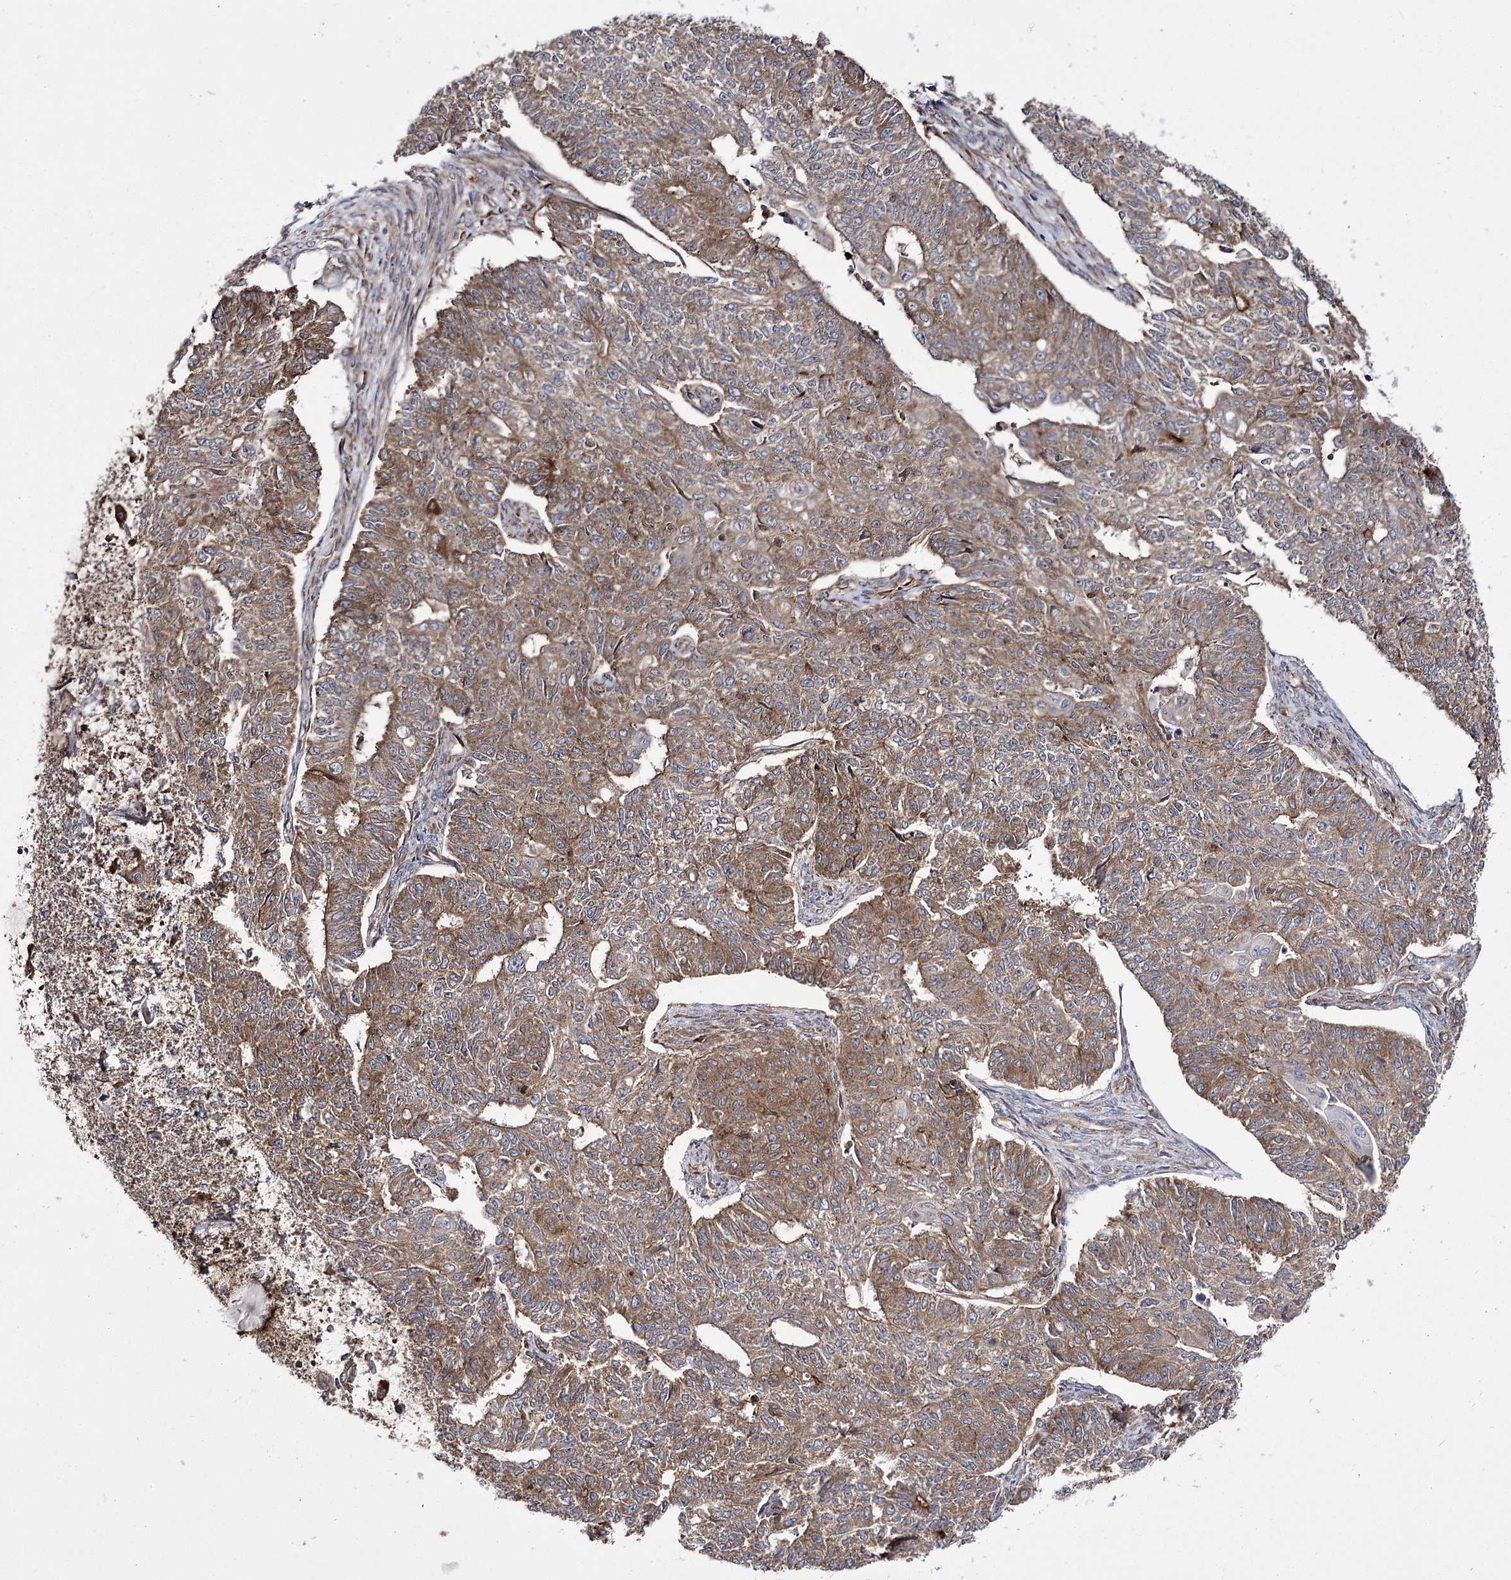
{"staining": {"intensity": "moderate", "quantity": ">75%", "location": "cytoplasmic/membranous"}, "tissue": "endometrial cancer", "cell_type": "Tumor cells", "image_type": "cancer", "snomed": [{"axis": "morphology", "description": "Adenocarcinoma, NOS"}, {"axis": "topography", "description": "Endometrium"}], "caption": "A brown stain labels moderate cytoplasmic/membranous staining of a protein in human endometrial adenocarcinoma tumor cells.", "gene": "HECTD2", "patient": {"sex": "female", "age": 32}}